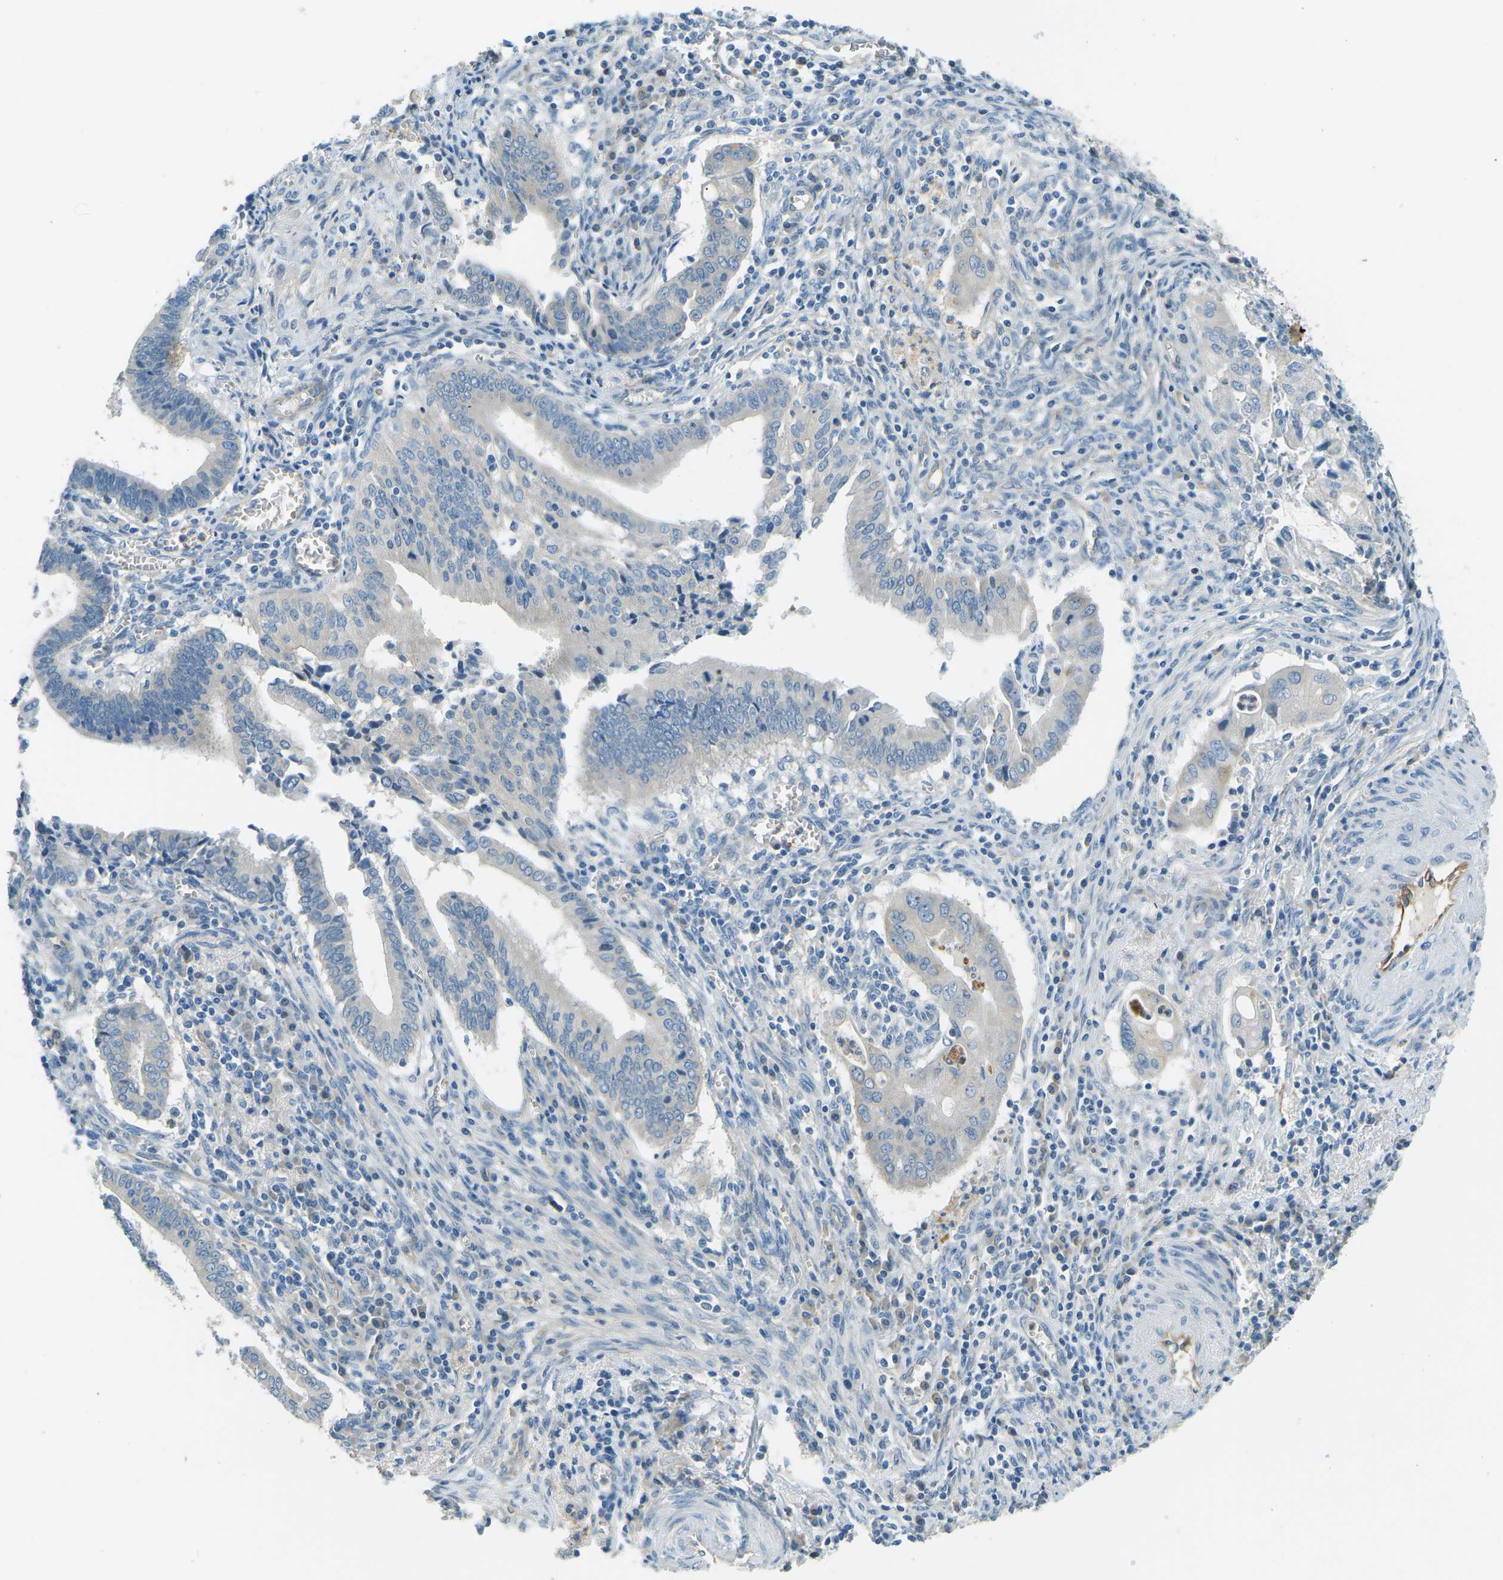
{"staining": {"intensity": "negative", "quantity": "none", "location": "none"}, "tissue": "cervical cancer", "cell_type": "Tumor cells", "image_type": "cancer", "snomed": [{"axis": "morphology", "description": "Adenocarcinoma, NOS"}, {"axis": "topography", "description": "Cervix"}], "caption": "The photomicrograph reveals no staining of tumor cells in adenocarcinoma (cervical).", "gene": "ZNF367", "patient": {"sex": "female", "age": 44}}